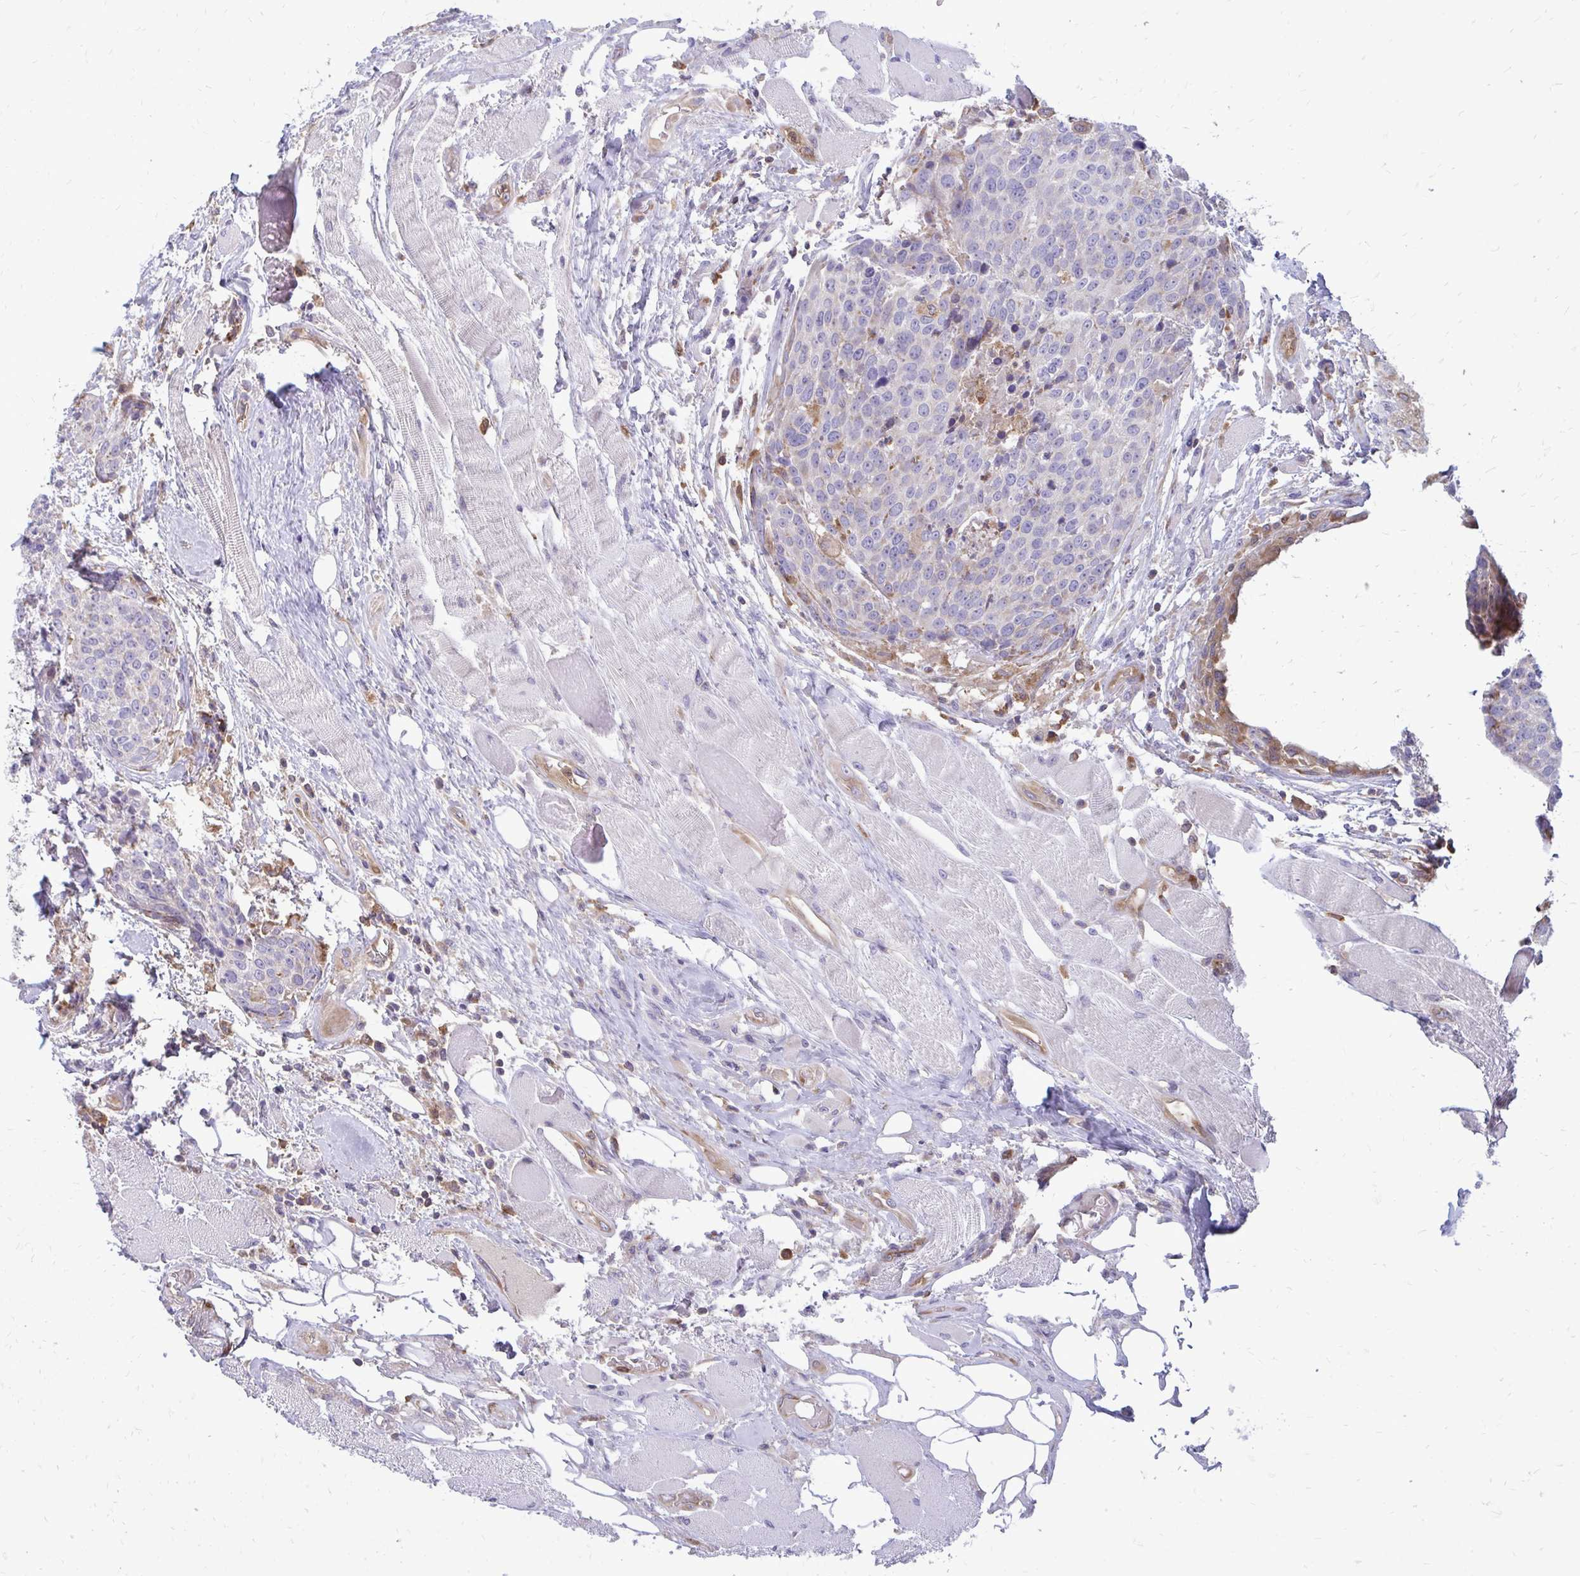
{"staining": {"intensity": "negative", "quantity": "none", "location": "none"}, "tissue": "head and neck cancer", "cell_type": "Tumor cells", "image_type": "cancer", "snomed": [{"axis": "morphology", "description": "Squamous cell carcinoma, NOS"}, {"axis": "topography", "description": "Oral tissue"}, {"axis": "topography", "description": "Head-Neck"}], "caption": "An IHC image of head and neck squamous cell carcinoma is shown. There is no staining in tumor cells of head and neck squamous cell carcinoma.", "gene": "ASAP1", "patient": {"sex": "male", "age": 64}}